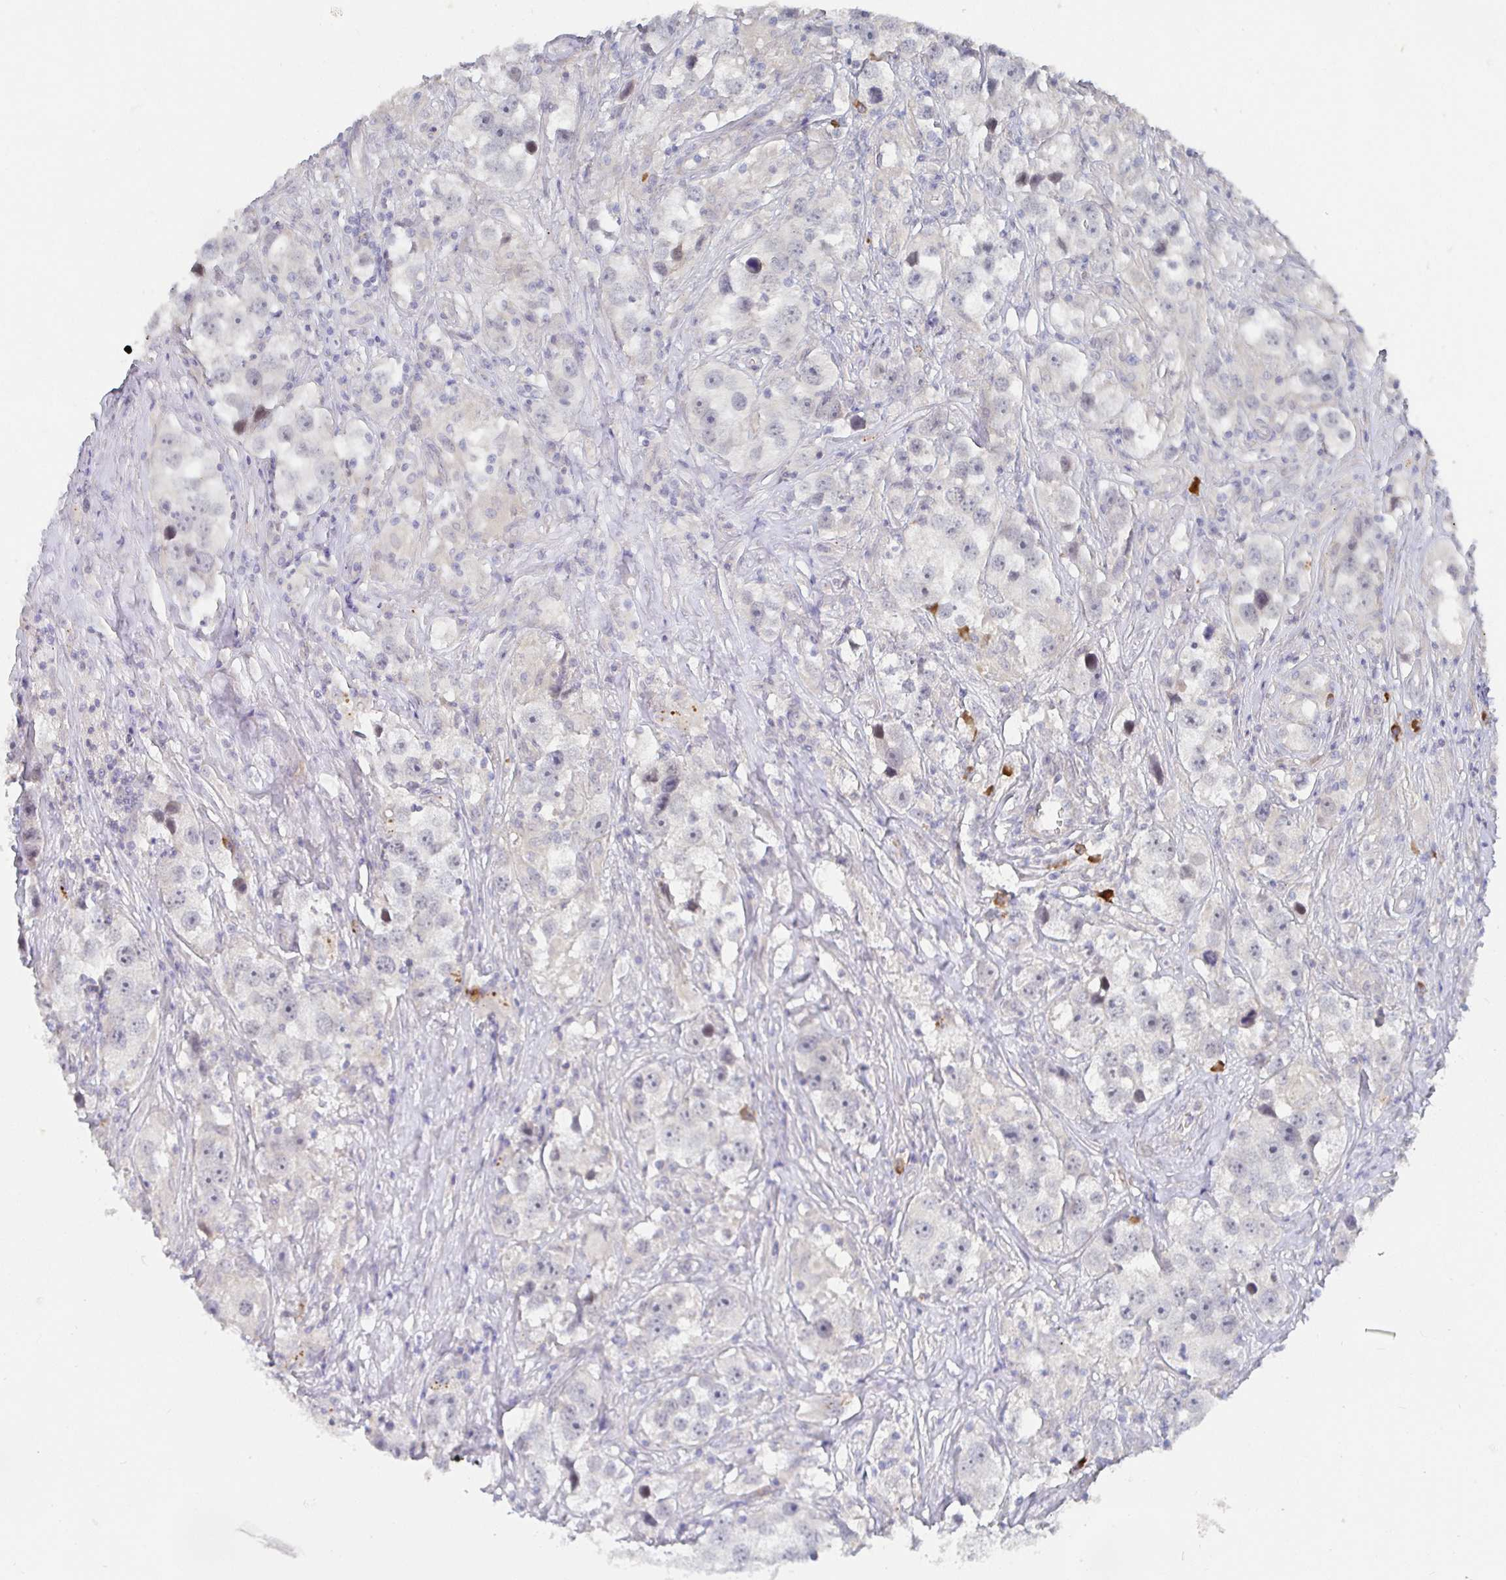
{"staining": {"intensity": "negative", "quantity": "none", "location": "none"}, "tissue": "testis cancer", "cell_type": "Tumor cells", "image_type": "cancer", "snomed": [{"axis": "morphology", "description": "Seminoma, NOS"}, {"axis": "topography", "description": "Testis"}], "caption": "The IHC photomicrograph has no significant staining in tumor cells of testis cancer (seminoma) tissue.", "gene": "MEIS1", "patient": {"sex": "male", "age": 49}}